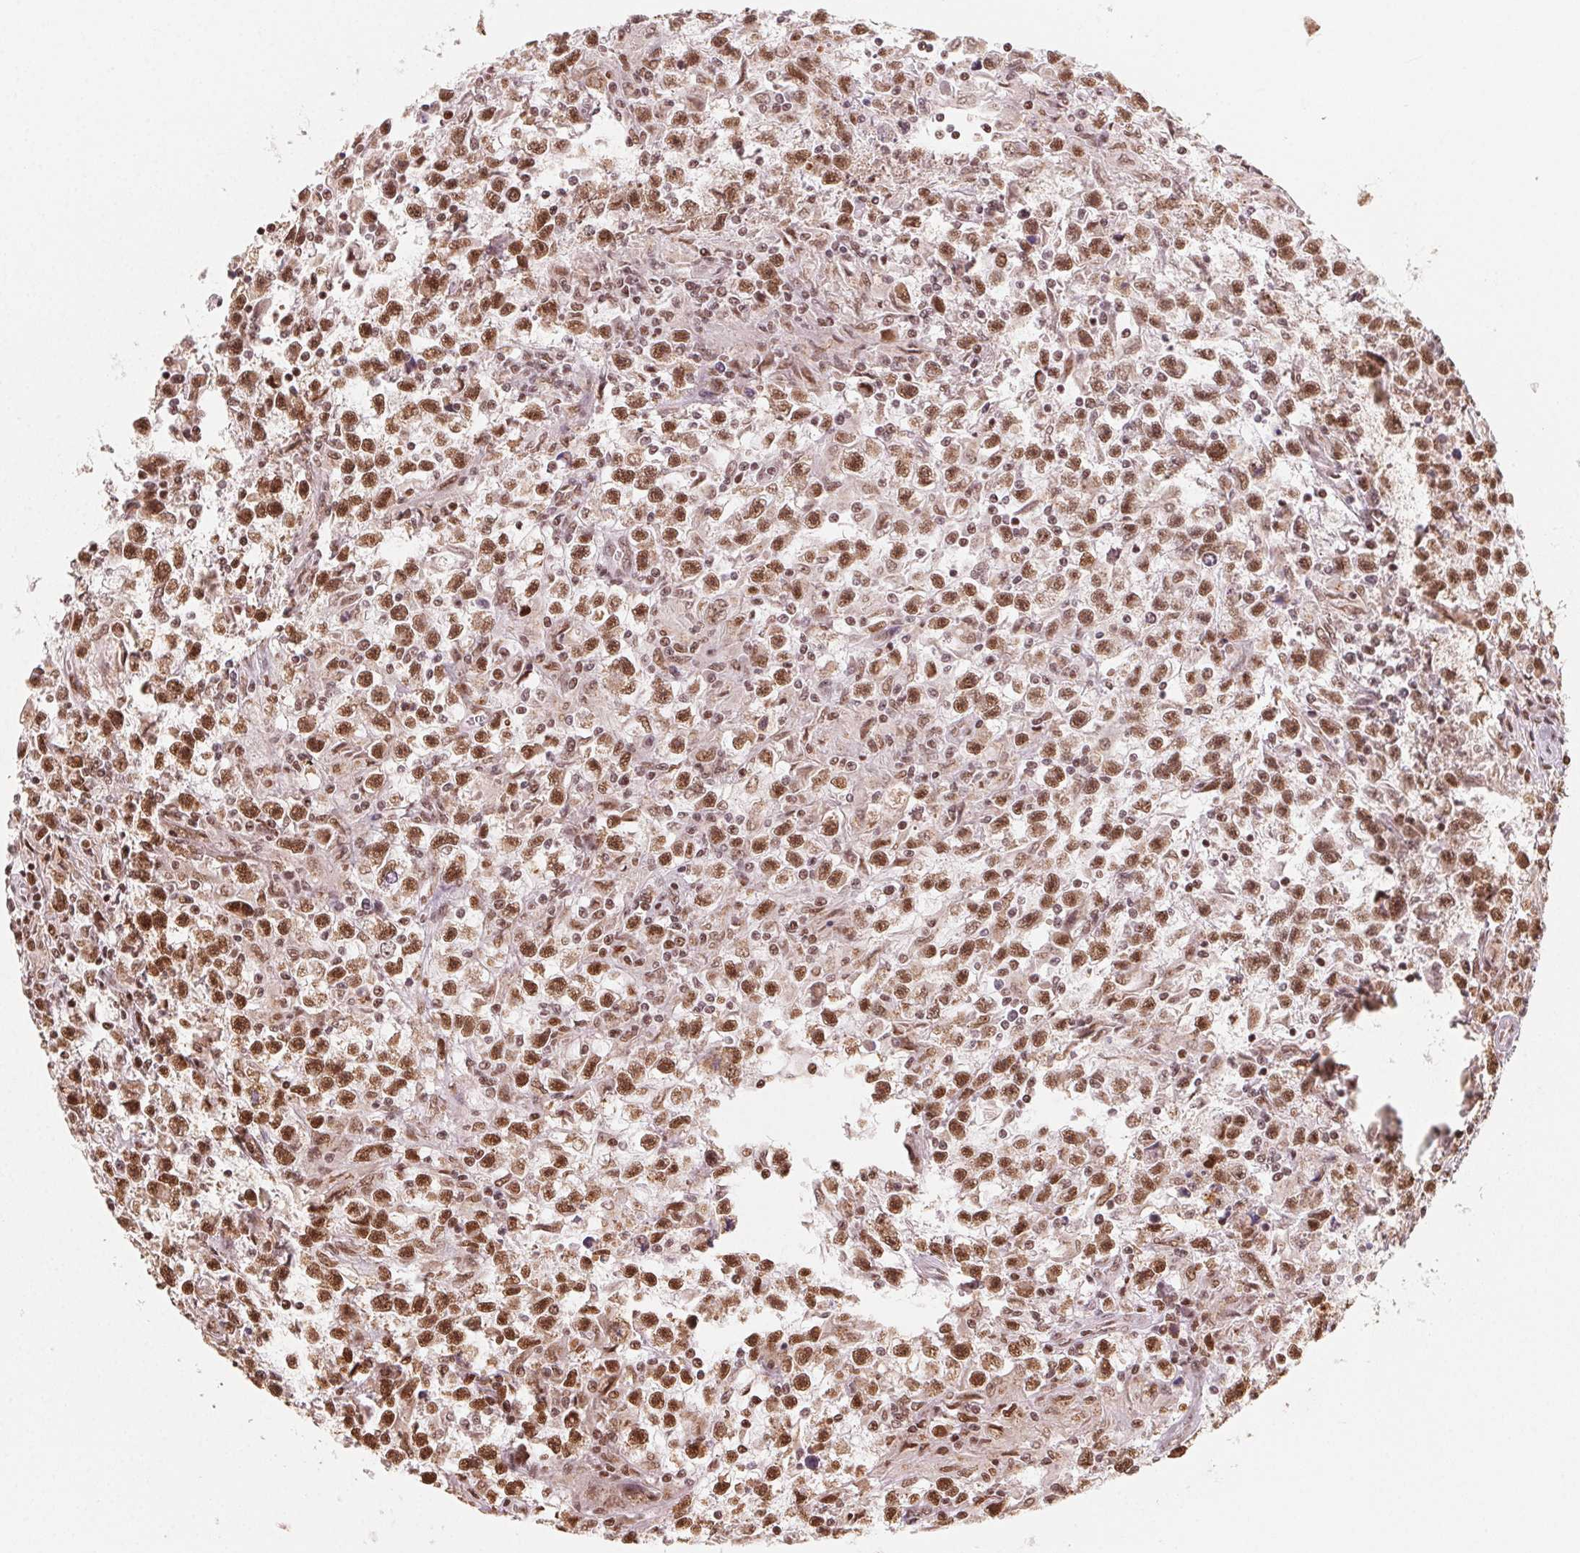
{"staining": {"intensity": "moderate", "quantity": ">75%", "location": "nuclear"}, "tissue": "testis cancer", "cell_type": "Tumor cells", "image_type": "cancer", "snomed": [{"axis": "morphology", "description": "Seminoma, NOS"}, {"axis": "topography", "description": "Testis"}], "caption": "A brown stain highlights moderate nuclear staining of a protein in testis cancer (seminoma) tumor cells.", "gene": "TOPORS", "patient": {"sex": "male", "age": 31}}